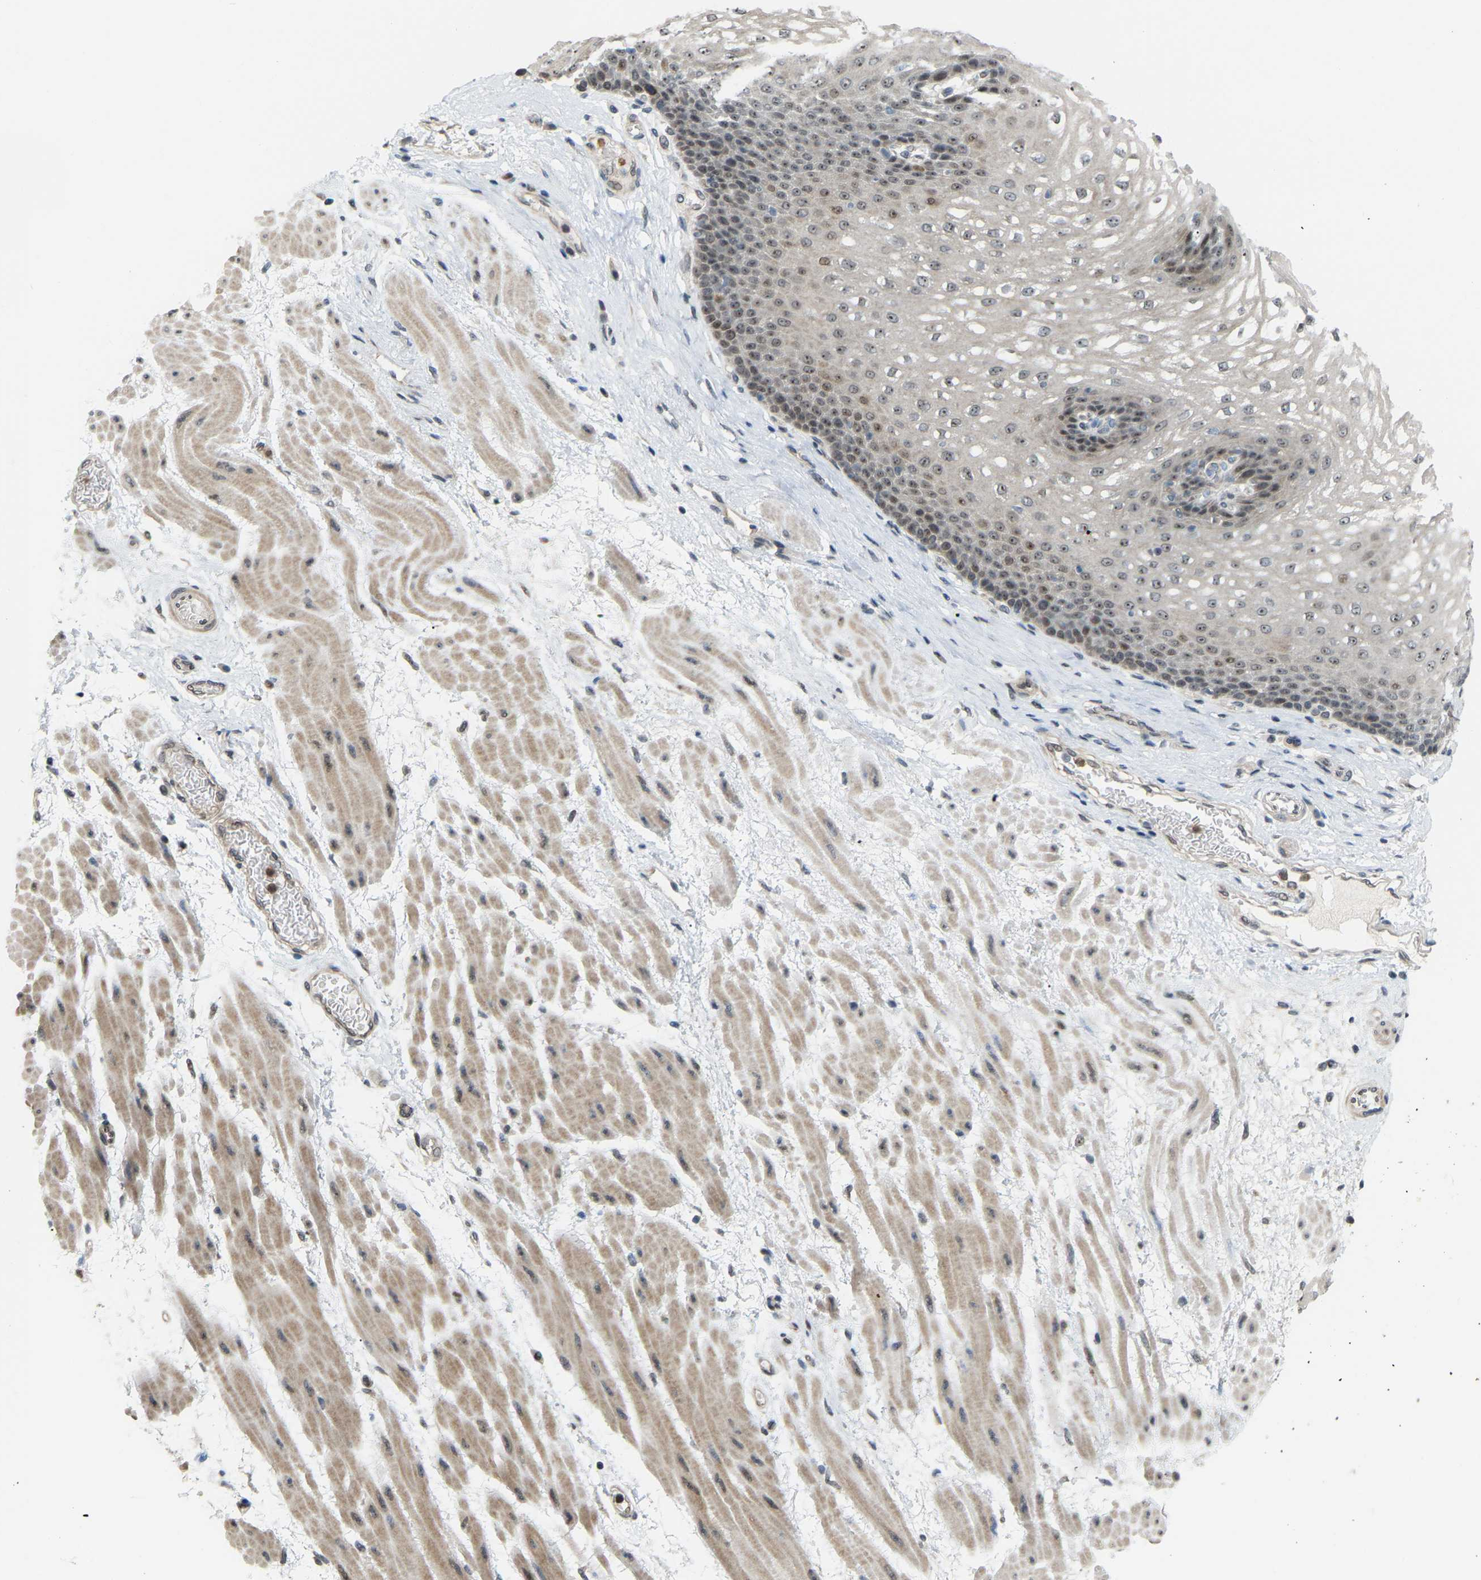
{"staining": {"intensity": "moderate", "quantity": "25%-75%", "location": "nuclear"}, "tissue": "esophagus", "cell_type": "Squamous epithelial cells", "image_type": "normal", "snomed": [{"axis": "morphology", "description": "Normal tissue, NOS"}, {"axis": "topography", "description": "Esophagus"}], "caption": "A photomicrograph of esophagus stained for a protein shows moderate nuclear brown staining in squamous epithelial cells. (Brightfield microscopy of DAB IHC at high magnification).", "gene": "CROT", "patient": {"sex": "male", "age": 48}}